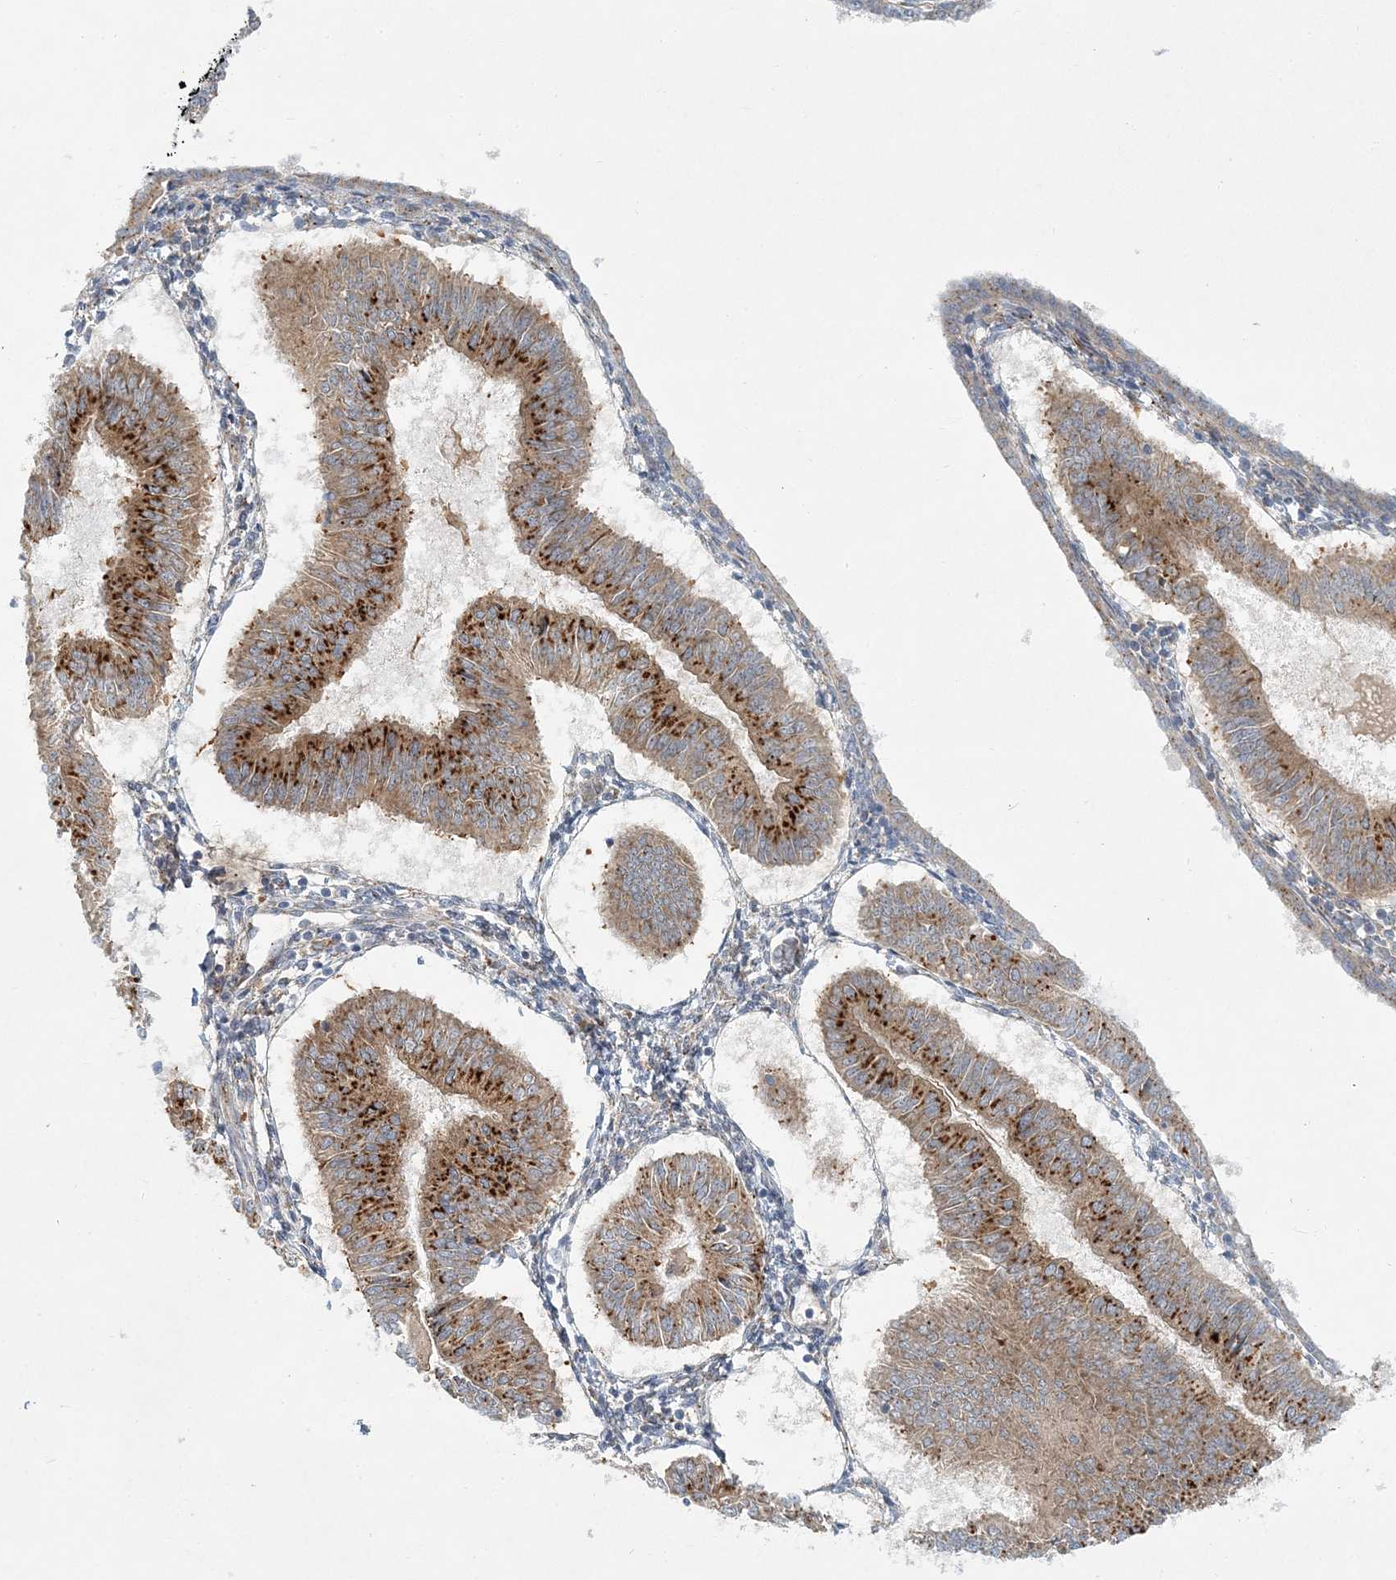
{"staining": {"intensity": "strong", "quantity": ">75%", "location": "cytoplasmic/membranous"}, "tissue": "endometrial cancer", "cell_type": "Tumor cells", "image_type": "cancer", "snomed": [{"axis": "morphology", "description": "Adenocarcinoma, NOS"}, {"axis": "topography", "description": "Endometrium"}], "caption": "IHC image of endometrial adenocarcinoma stained for a protein (brown), which shows high levels of strong cytoplasmic/membranous staining in approximately >75% of tumor cells.", "gene": "NBAS", "patient": {"sex": "female", "age": 58}}